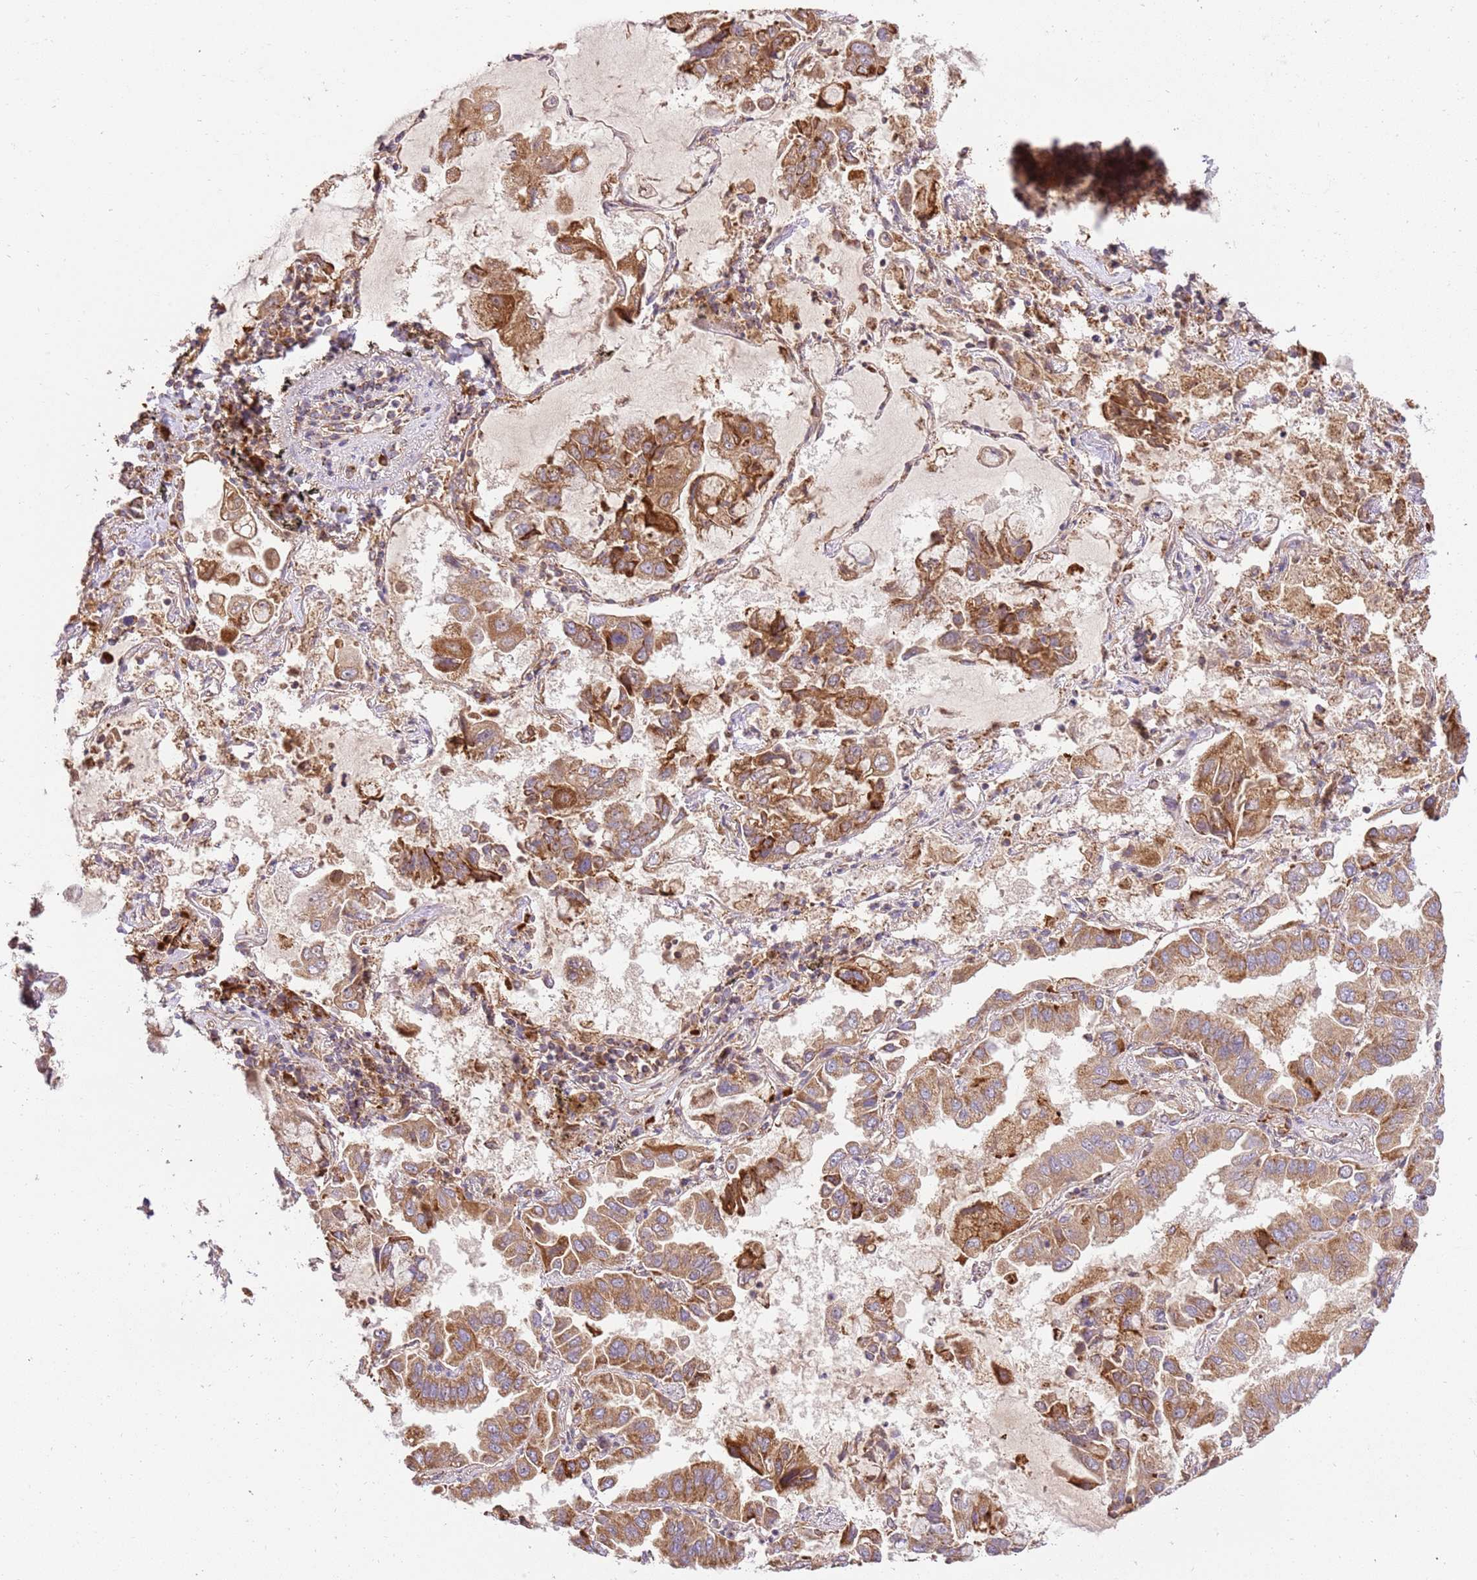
{"staining": {"intensity": "moderate", "quantity": ">75%", "location": "cytoplasmic/membranous"}, "tissue": "lung cancer", "cell_type": "Tumor cells", "image_type": "cancer", "snomed": [{"axis": "morphology", "description": "Adenocarcinoma, NOS"}, {"axis": "topography", "description": "Lung"}], "caption": "Protein expression analysis of human lung cancer reveals moderate cytoplasmic/membranous staining in approximately >75% of tumor cells.", "gene": "SPATA2L", "patient": {"sex": "male", "age": 64}}